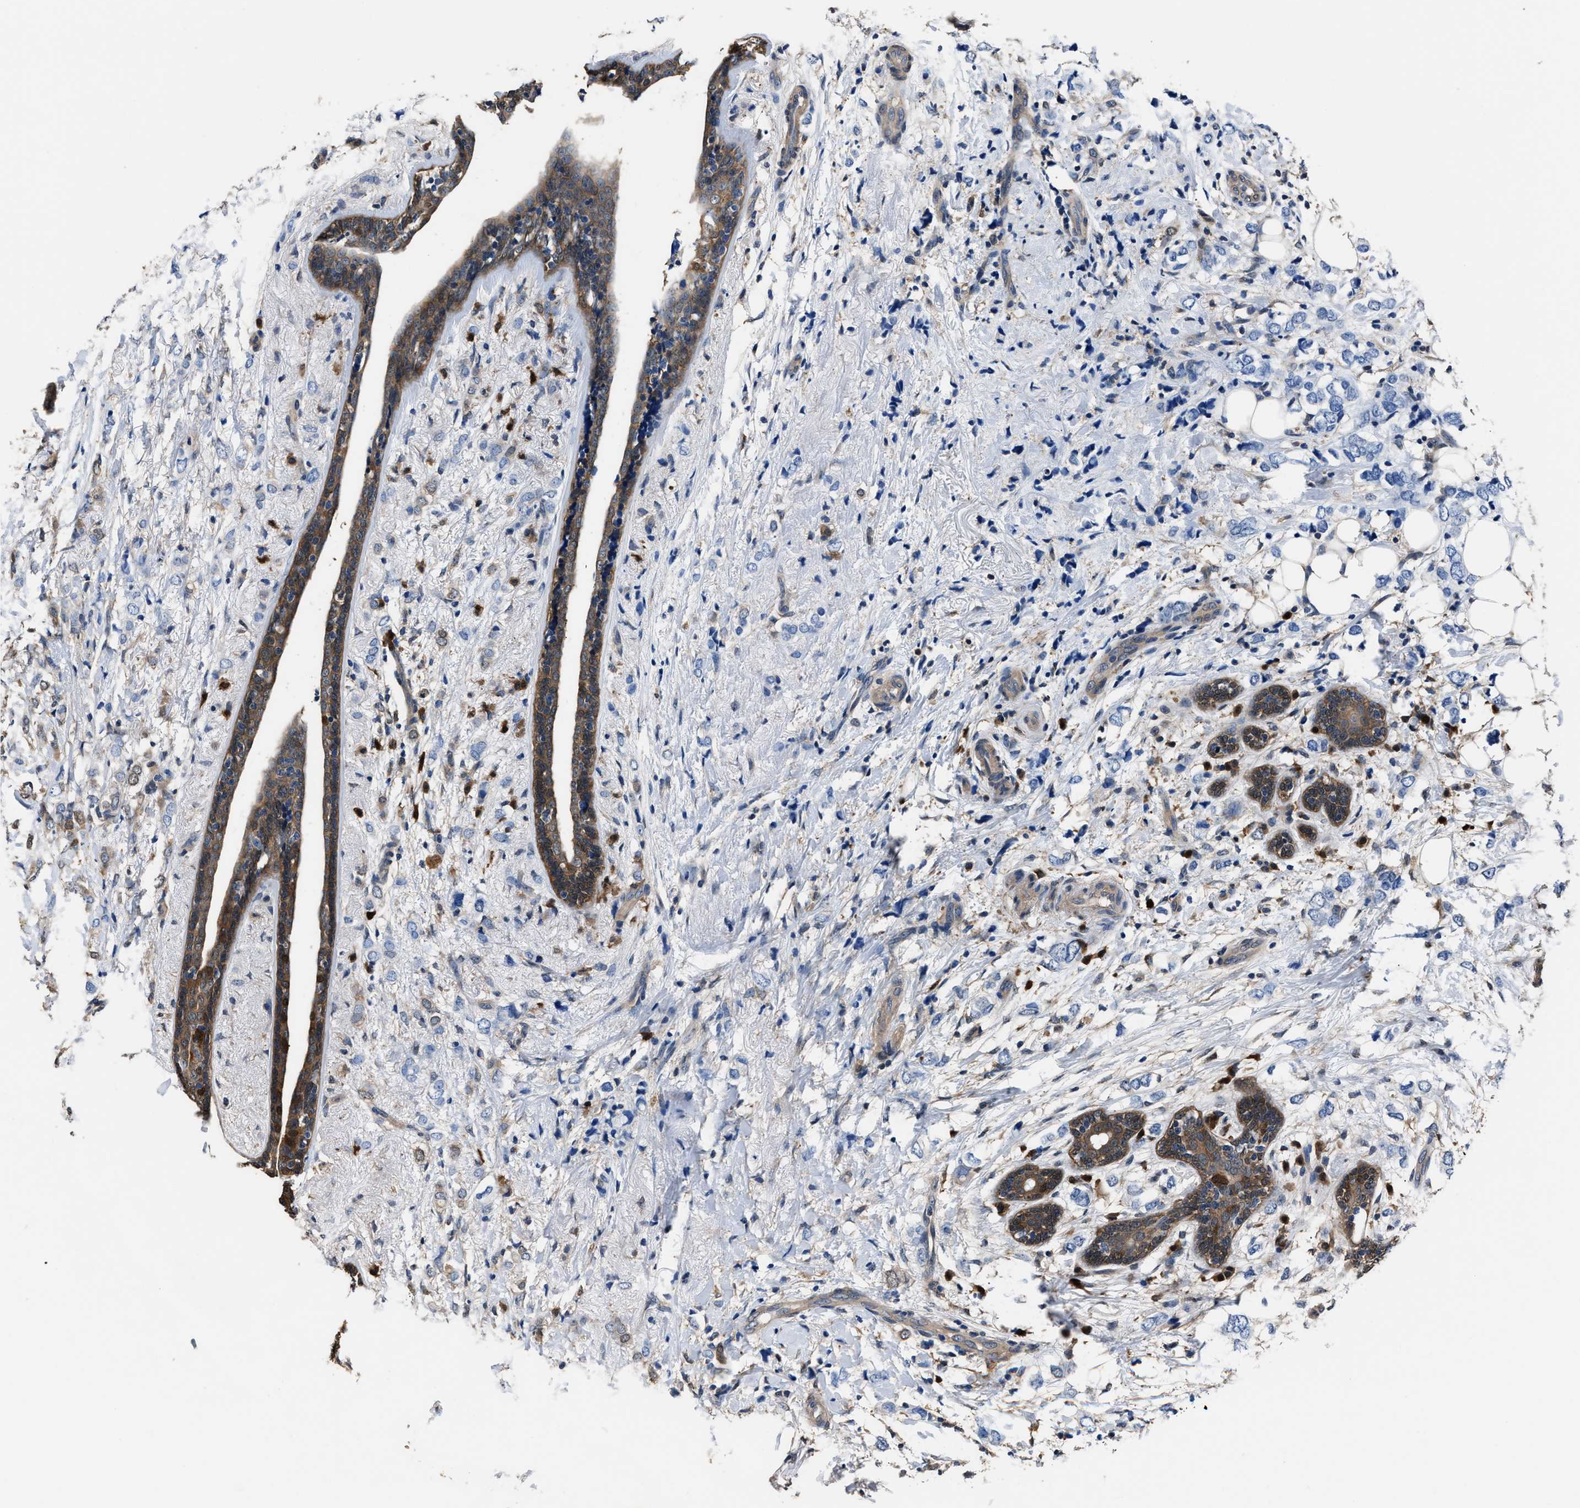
{"staining": {"intensity": "moderate", "quantity": "25%-75%", "location": "cytoplasmic/membranous"}, "tissue": "breast cancer", "cell_type": "Tumor cells", "image_type": "cancer", "snomed": [{"axis": "morphology", "description": "Normal tissue, NOS"}, {"axis": "morphology", "description": "Lobular carcinoma"}, {"axis": "topography", "description": "Breast"}], "caption": "Approximately 25%-75% of tumor cells in lobular carcinoma (breast) display moderate cytoplasmic/membranous protein staining as visualized by brown immunohistochemical staining.", "gene": "GSTP1", "patient": {"sex": "female", "age": 47}}